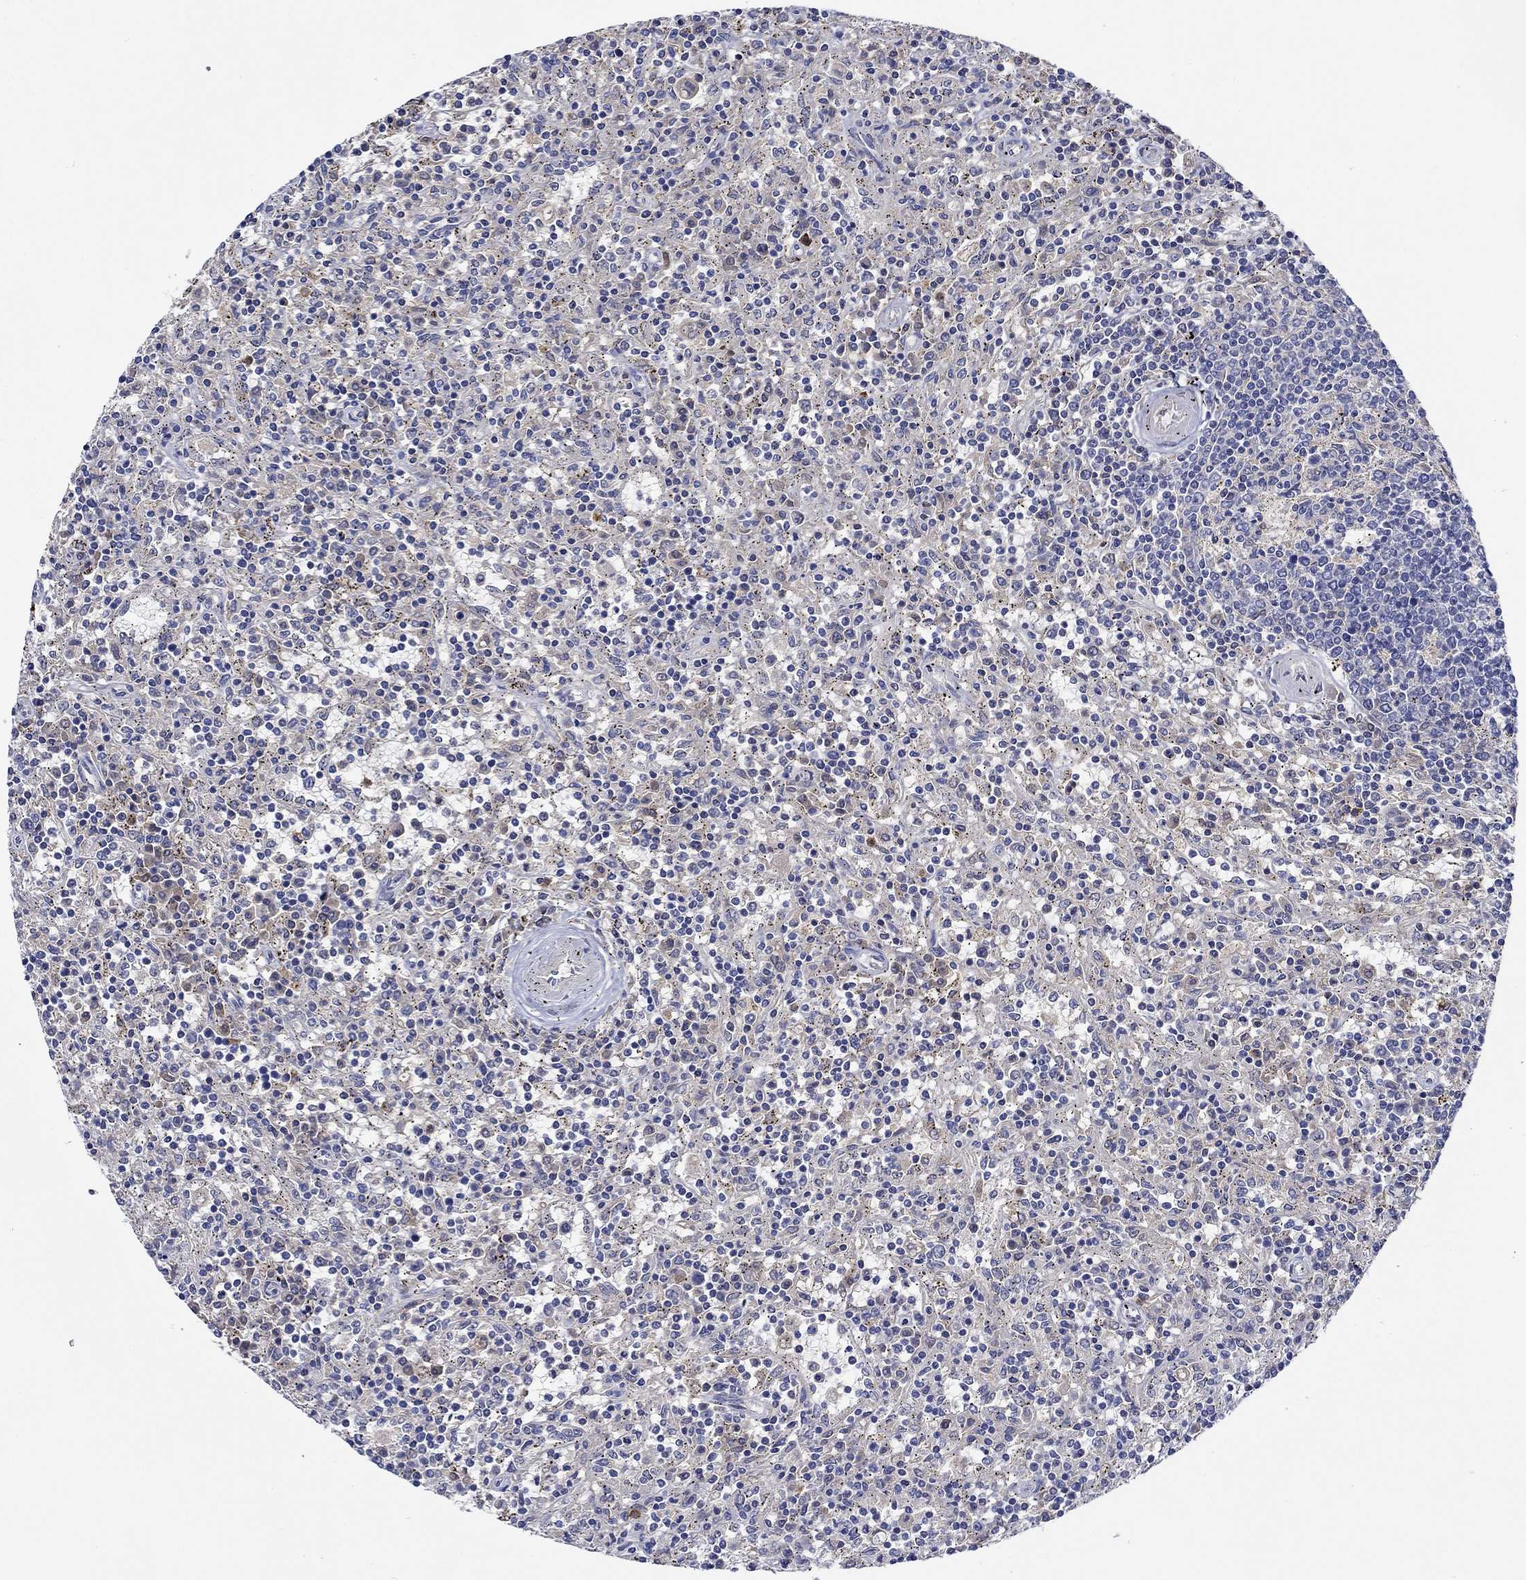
{"staining": {"intensity": "negative", "quantity": "none", "location": "none"}, "tissue": "lymphoma", "cell_type": "Tumor cells", "image_type": "cancer", "snomed": [{"axis": "morphology", "description": "Malignant lymphoma, non-Hodgkin's type, Low grade"}, {"axis": "topography", "description": "Spleen"}], "caption": "Immunohistochemistry (IHC) of human low-grade malignant lymphoma, non-Hodgkin's type reveals no positivity in tumor cells.", "gene": "CHIT1", "patient": {"sex": "male", "age": 62}}